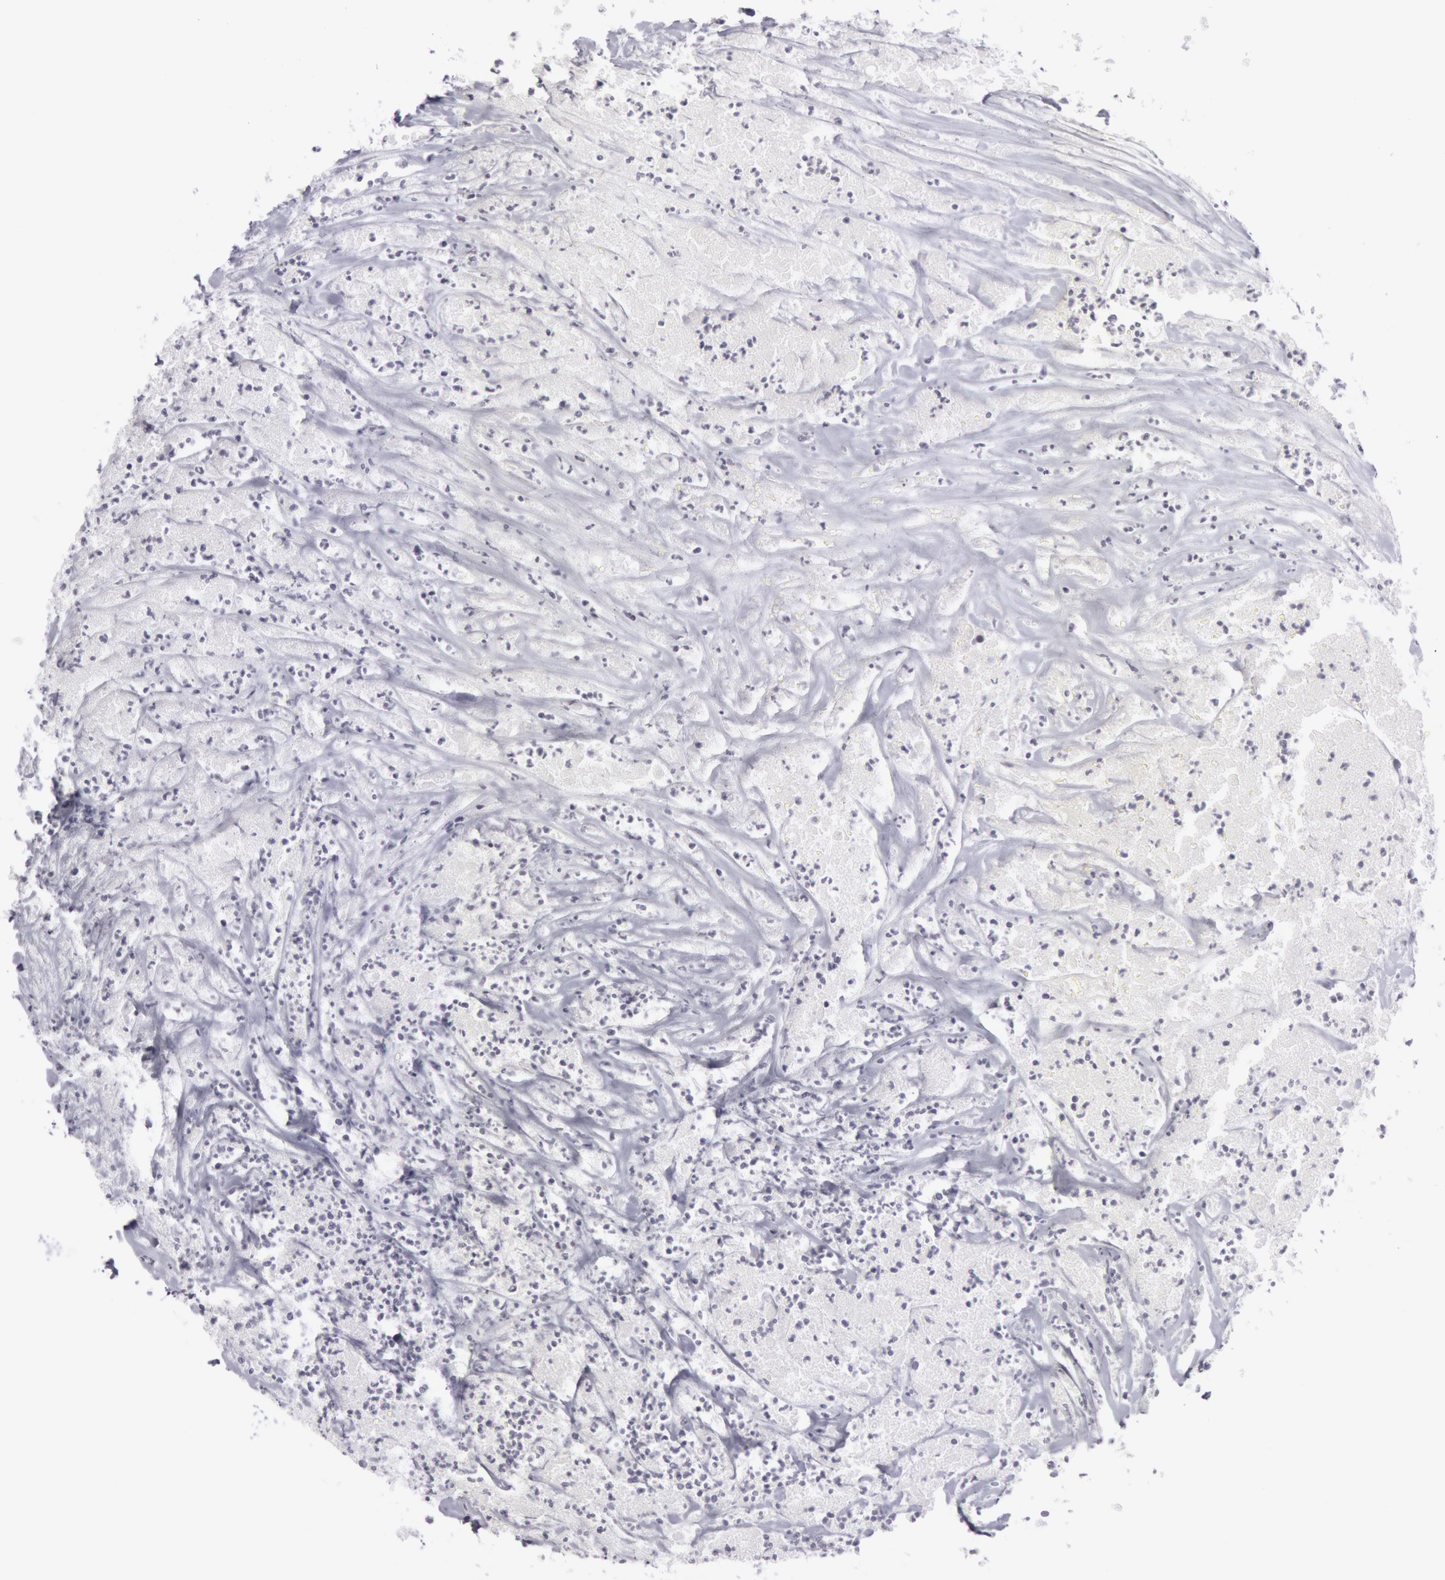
{"staining": {"intensity": "negative", "quantity": "none", "location": "none"}, "tissue": "colorectal cancer", "cell_type": "Tumor cells", "image_type": "cancer", "snomed": [{"axis": "morphology", "description": "Adenocarcinoma, NOS"}, {"axis": "topography", "description": "Colon"}], "caption": "Tumor cells are negative for brown protein staining in colorectal cancer.", "gene": "KRT16", "patient": {"sex": "female", "age": 70}}